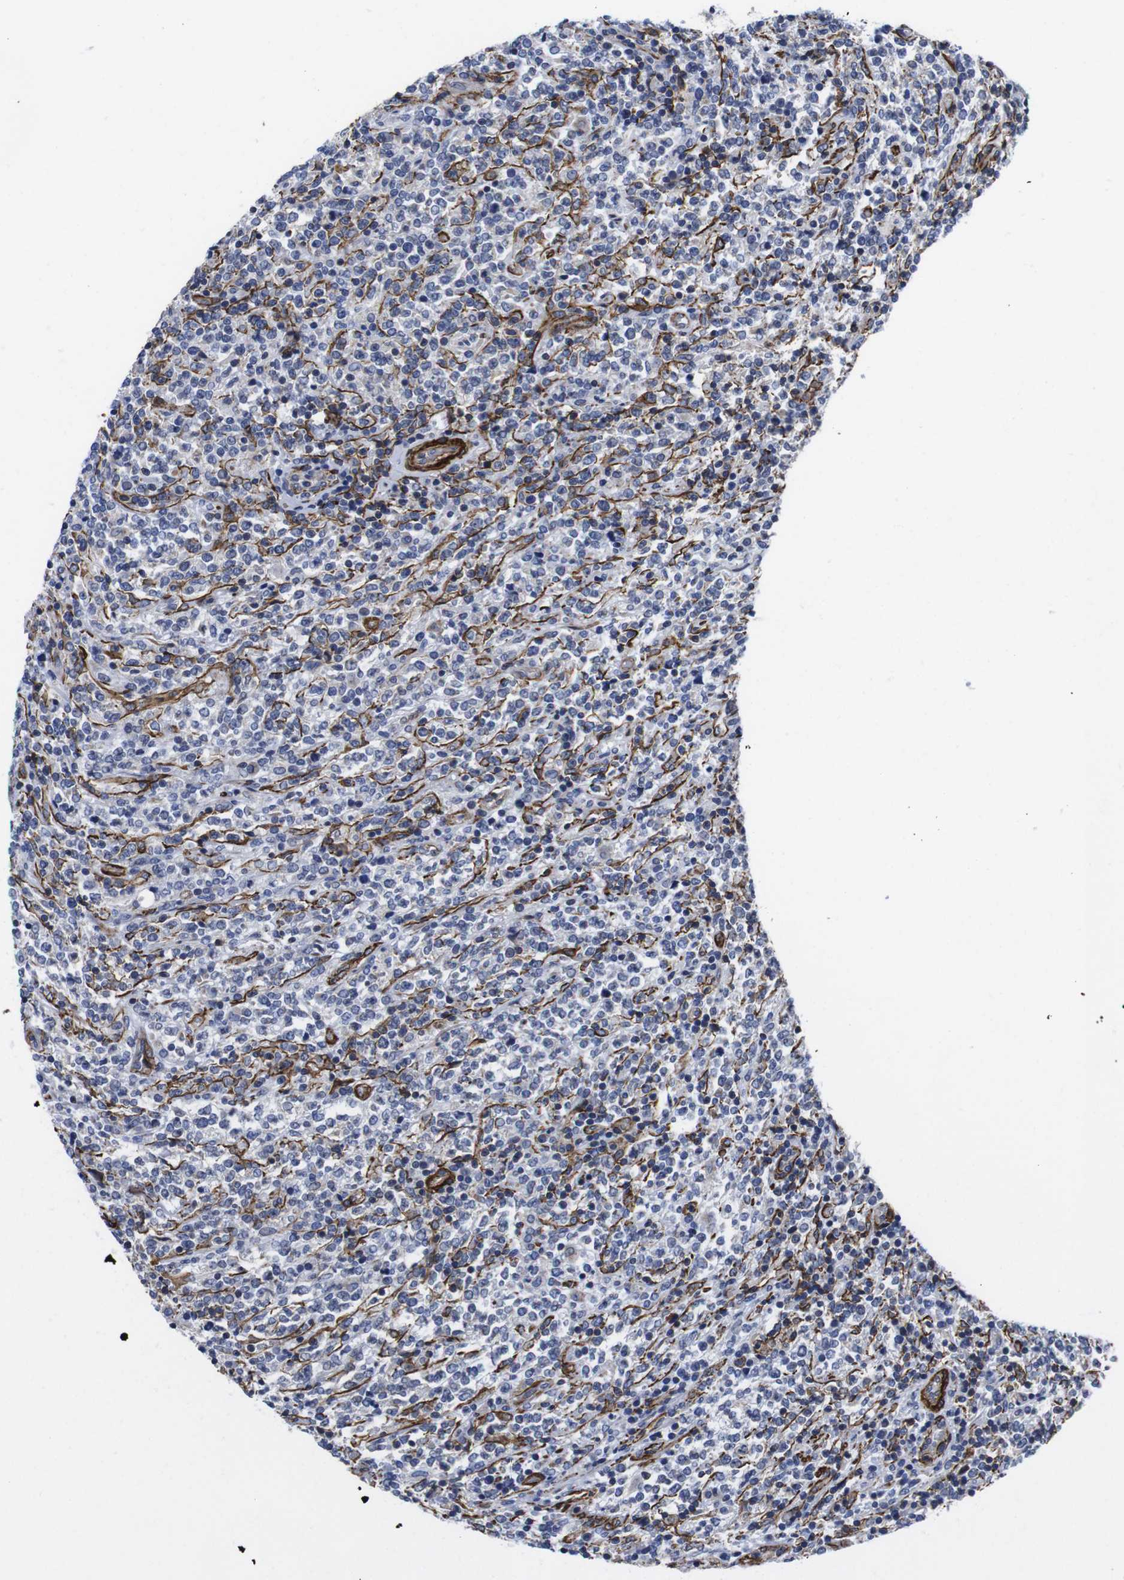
{"staining": {"intensity": "moderate", "quantity": "<25%", "location": "cytoplasmic/membranous"}, "tissue": "lymphoma", "cell_type": "Tumor cells", "image_type": "cancer", "snomed": [{"axis": "morphology", "description": "Malignant lymphoma, non-Hodgkin's type, High grade"}, {"axis": "topography", "description": "Soft tissue"}], "caption": "A brown stain shows moderate cytoplasmic/membranous expression of a protein in malignant lymphoma, non-Hodgkin's type (high-grade) tumor cells.", "gene": "WNT10A", "patient": {"sex": "male", "age": 18}}